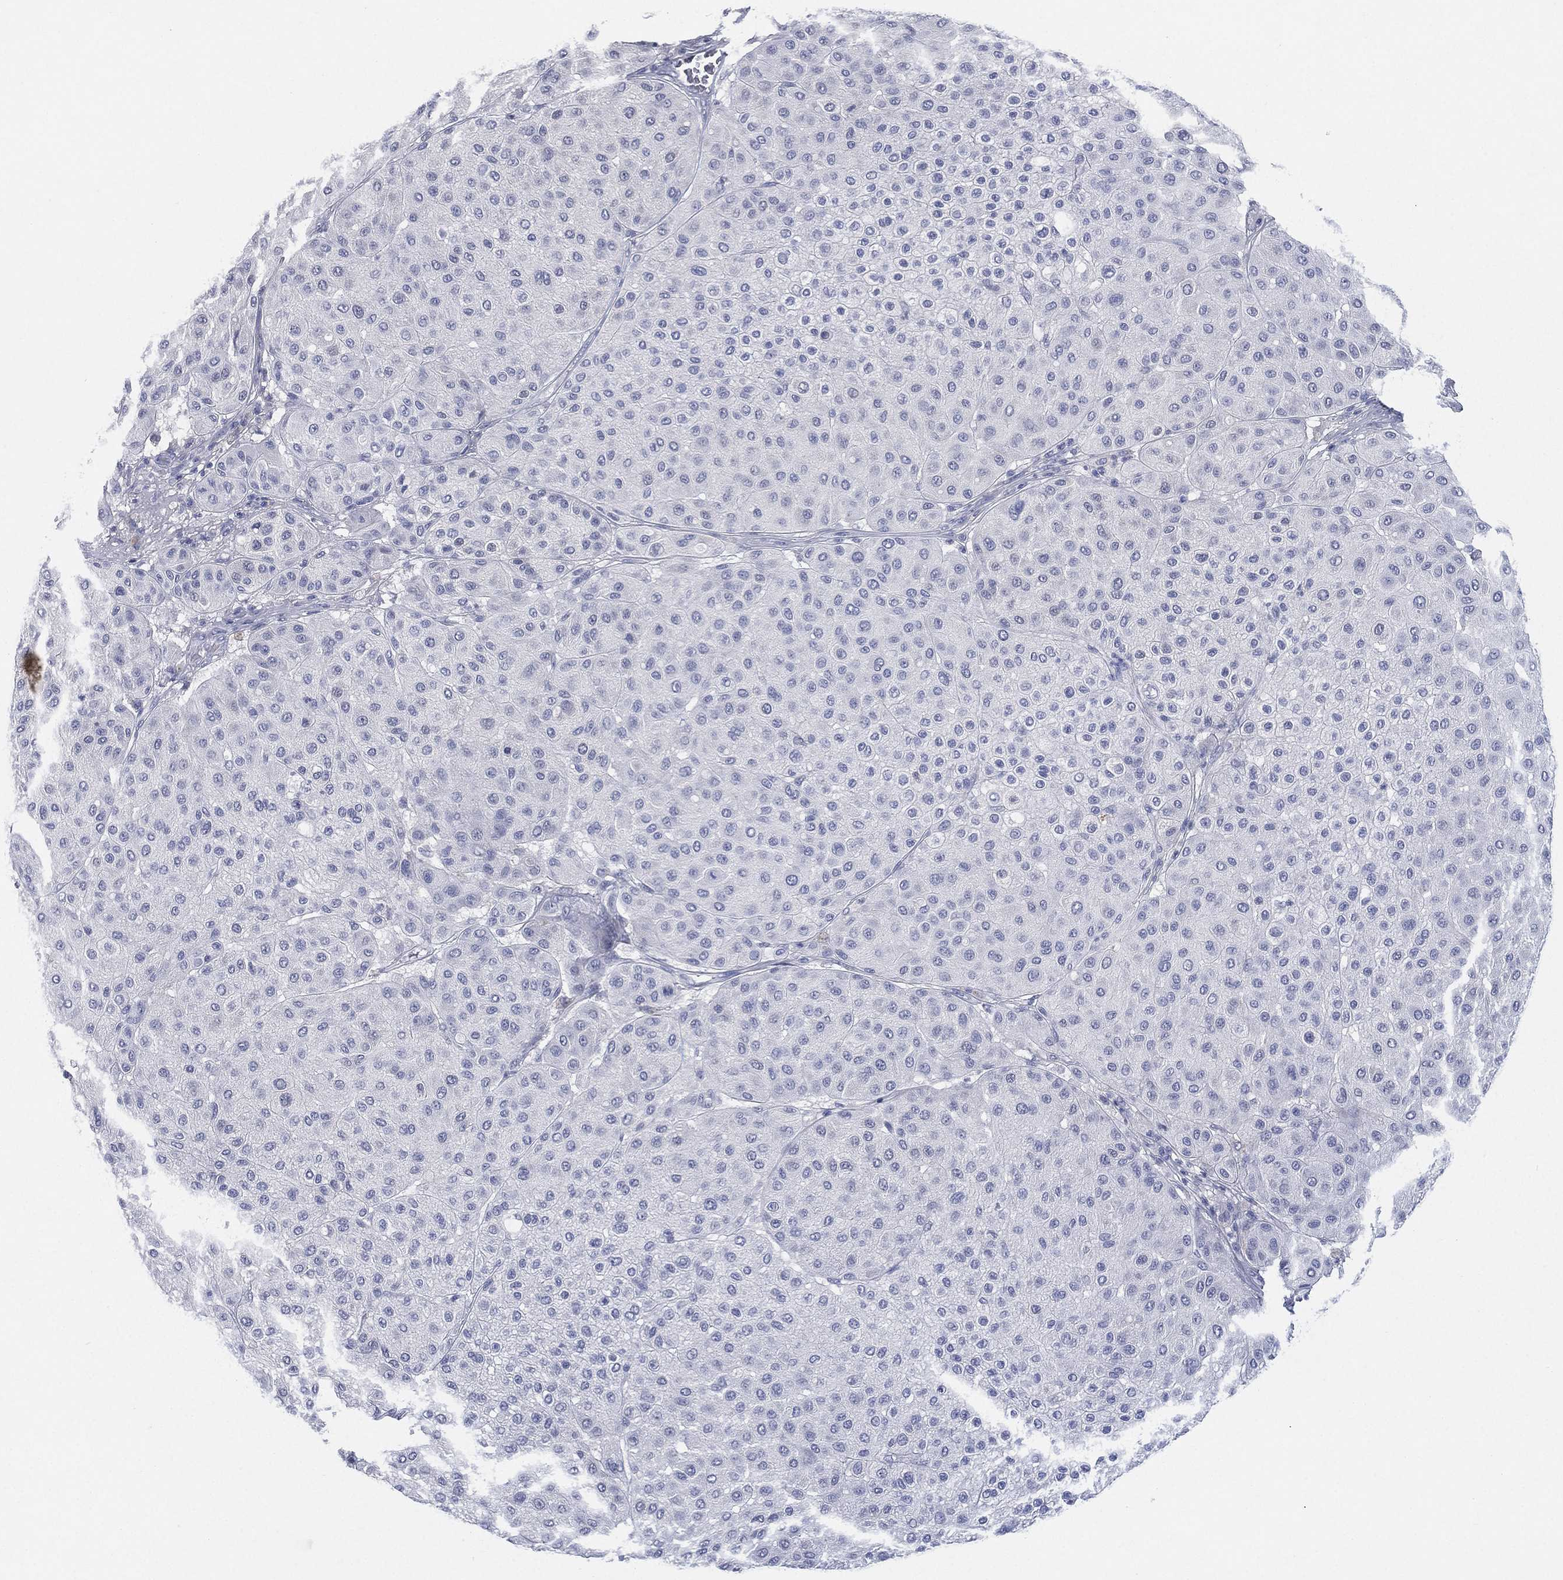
{"staining": {"intensity": "negative", "quantity": "none", "location": "none"}, "tissue": "melanoma", "cell_type": "Tumor cells", "image_type": "cancer", "snomed": [{"axis": "morphology", "description": "Malignant melanoma, Metastatic site"}, {"axis": "topography", "description": "Smooth muscle"}], "caption": "A high-resolution image shows IHC staining of malignant melanoma (metastatic site), which demonstrates no significant expression in tumor cells. (DAB immunohistochemistry with hematoxylin counter stain).", "gene": "KRT35", "patient": {"sex": "male", "age": 41}}